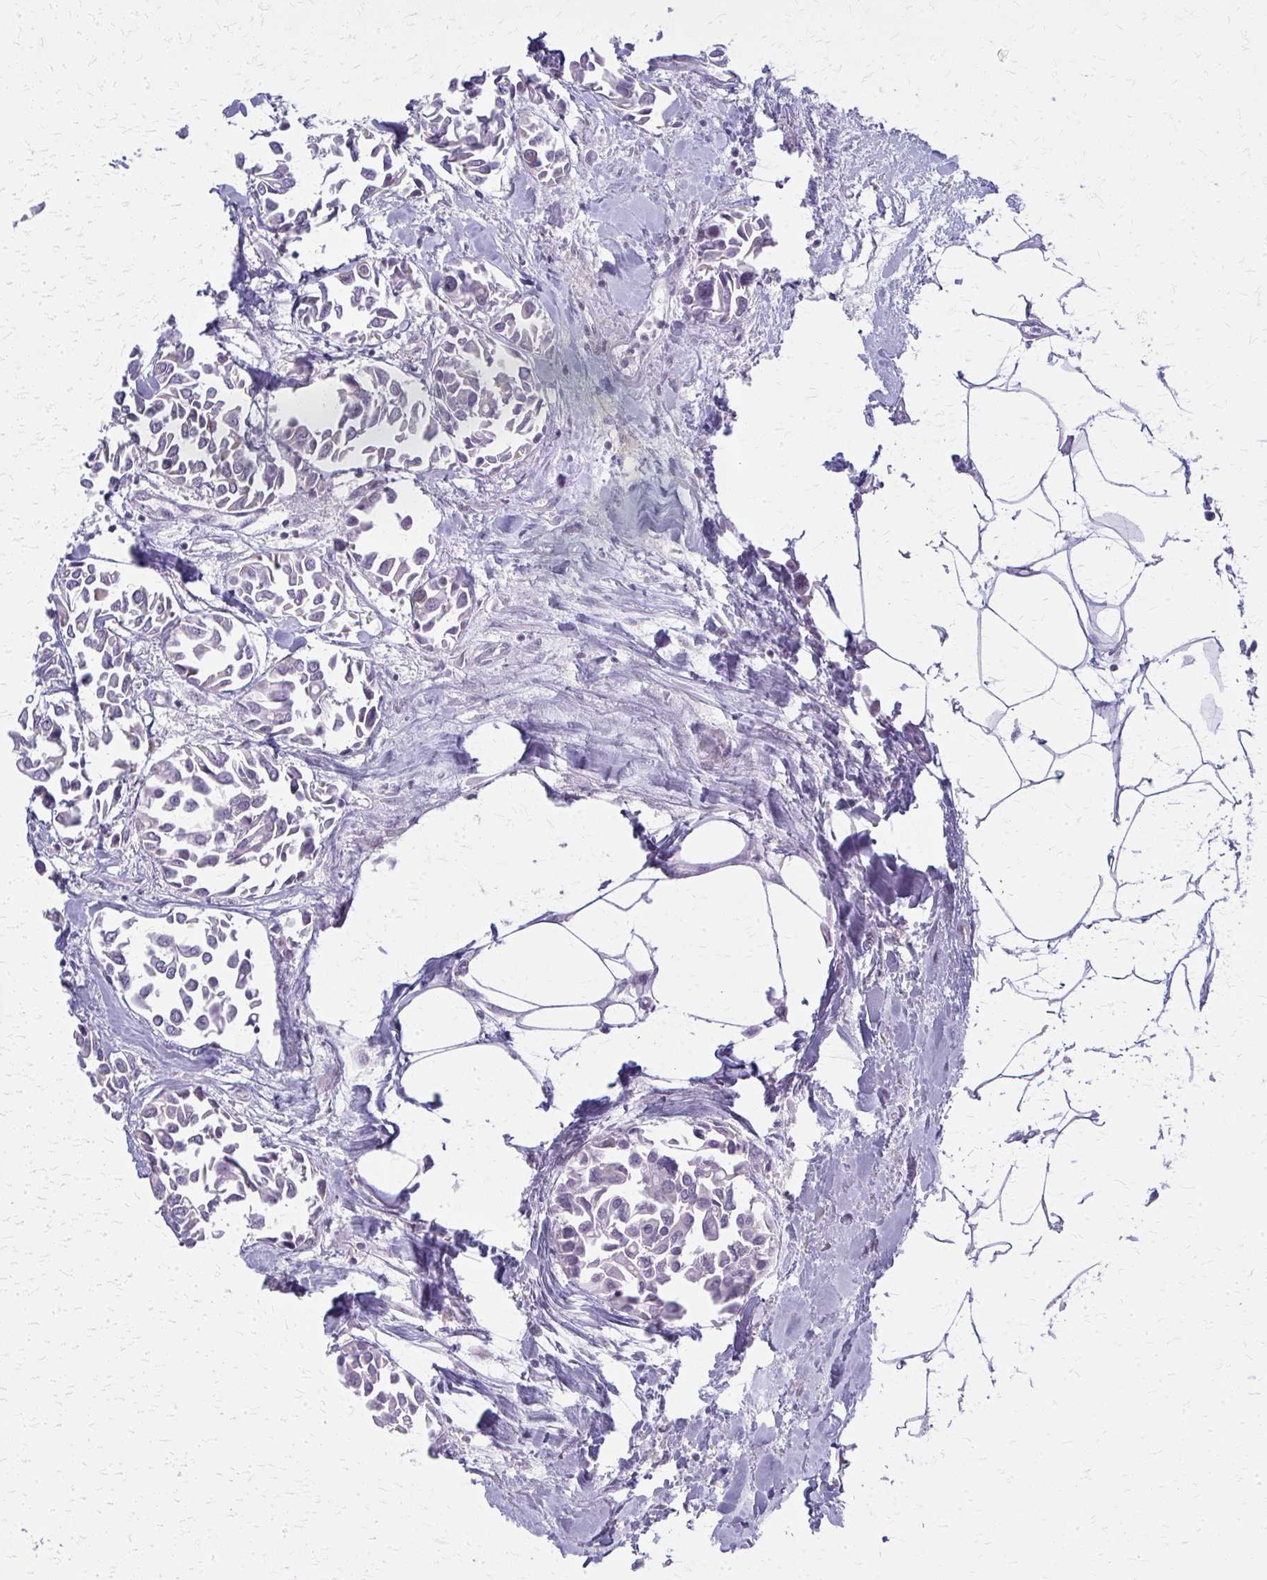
{"staining": {"intensity": "weak", "quantity": "<25%", "location": "cytoplasmic/membranous"}, "tissue": "breast cancer", "cell_type": "Tumor cells", "image_type": "cancer", "snomed": [{"axis": "morphology", "description": "Duct carcinoma"}, {"axis": "topography", "description": "Breast"}], "caption": "The immunohistochemistry micrograph has no significant expression in tumor cells of breast cancer (infiltrating ductal carcinoma) tissue.", "gene": "CASQ2", "patient": {"sex": "female", "age": 54}}